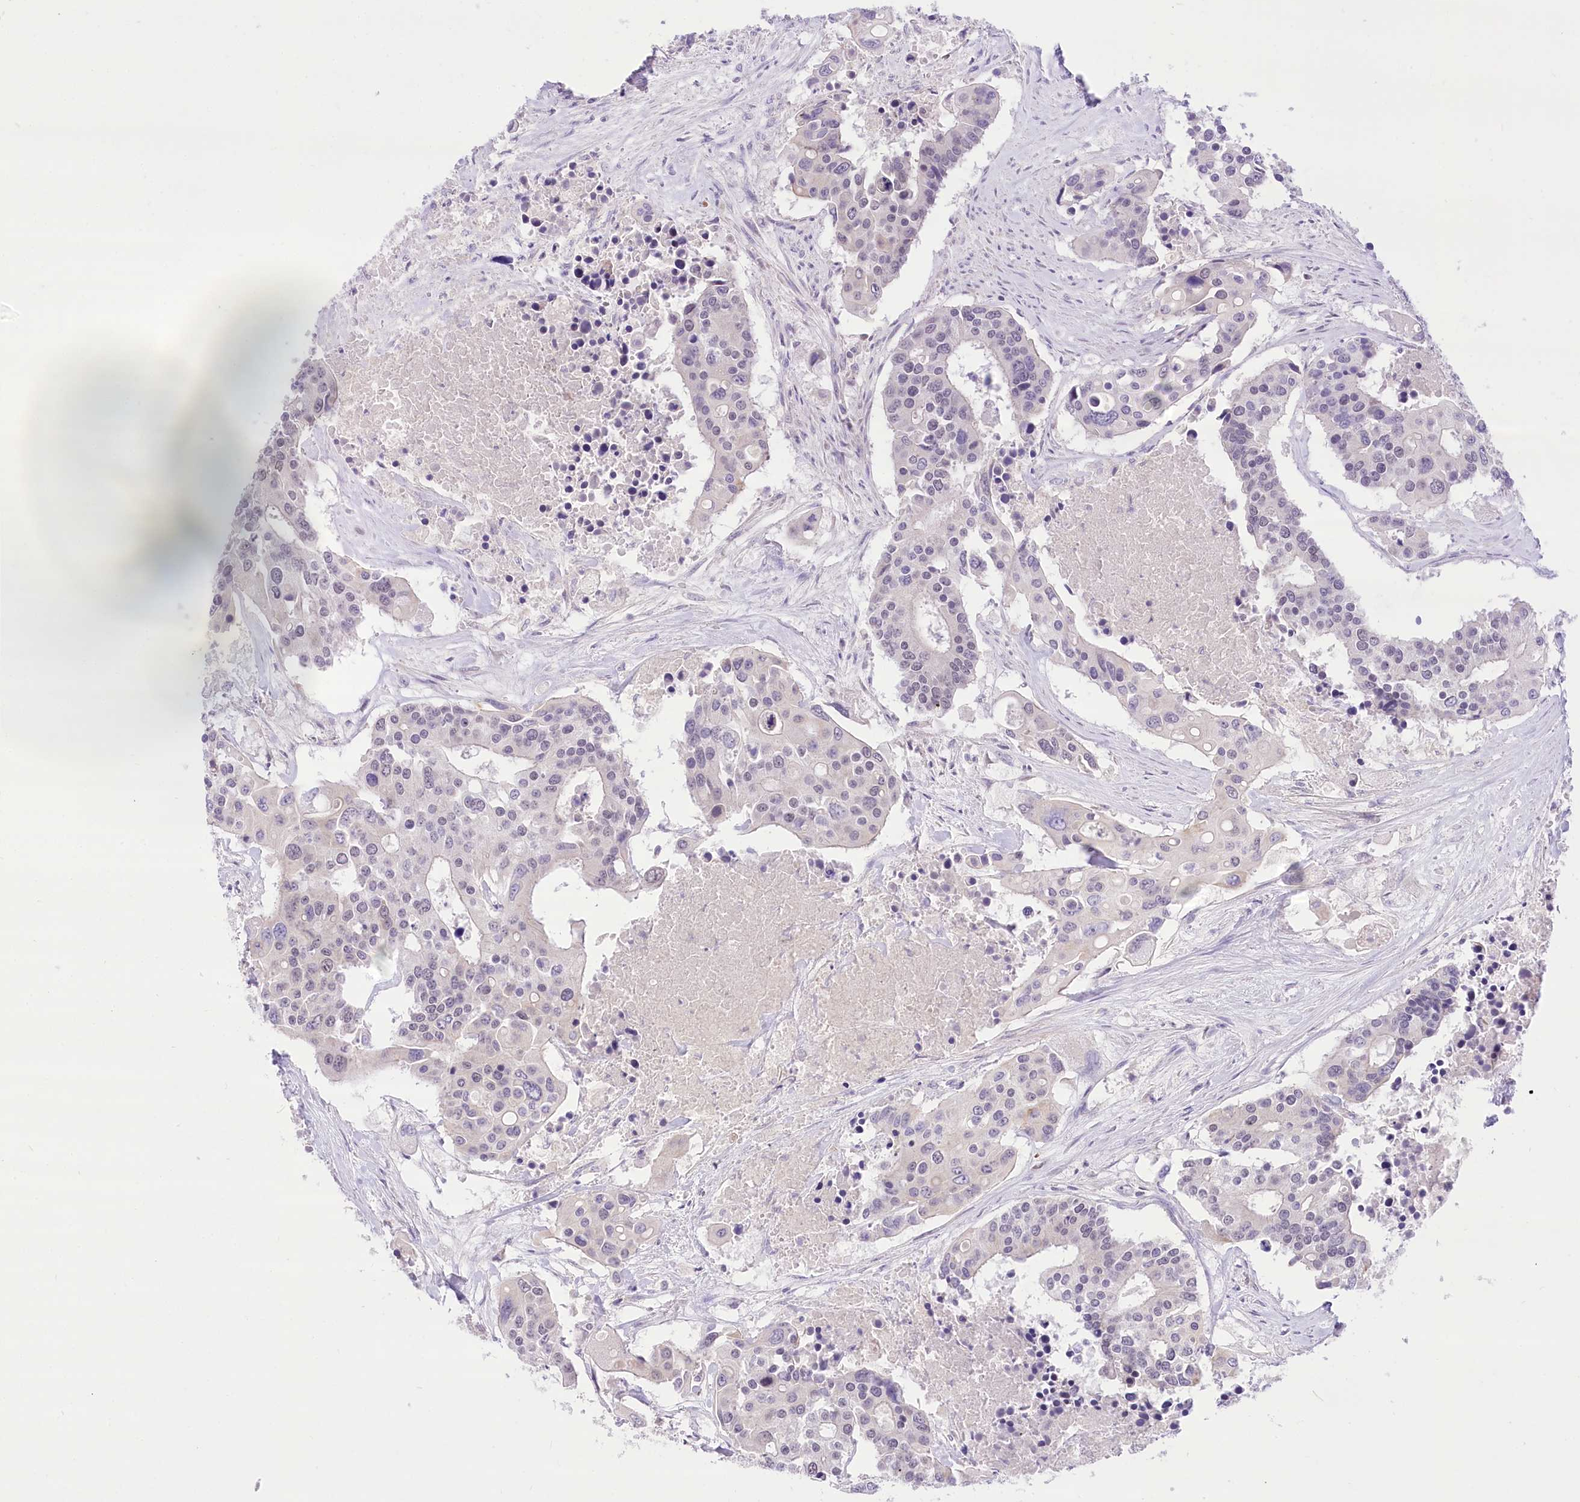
{"staining": {"intensity": "negative", "quantity": "none", "location": "none"}, "tissue": "colorectal cancer", "cell_type": "Tumor cells", "image_type": "cancer", "snomed": [{"axis": "morphology", "description": "Adenocarcinoma, NOS"}, {"axis": "topography", "description": "Colon"}], "caption": "Colorectal cancer stained for a protein using IHC displays no positivity tumor cells.", "gene": "HELT", "patient": {"sex": "male", "age": 77}}